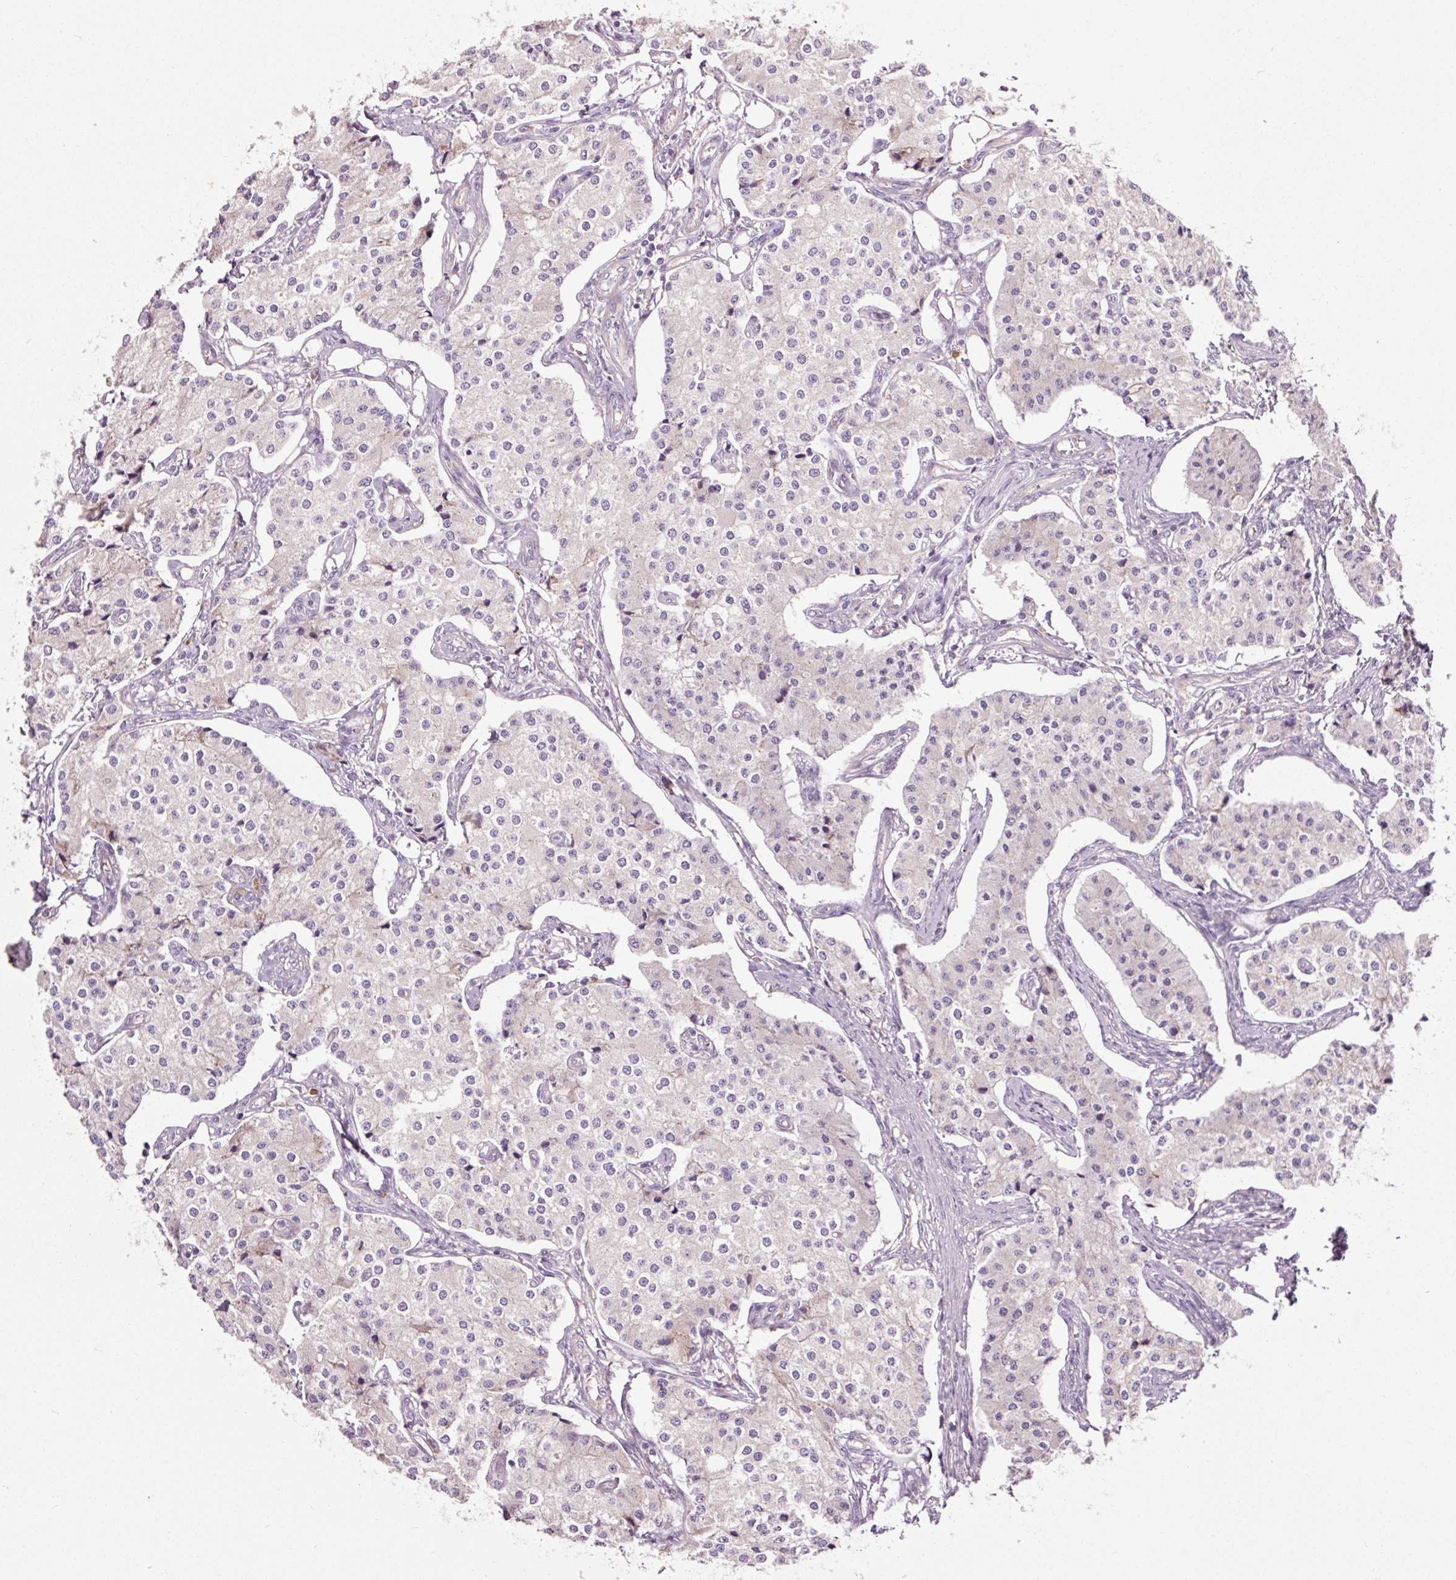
{"staining": {"intensity": "negative", "quantity": "none", "location": "none"}, "tissue": "carcinoid", "cell_type": "Tumor cells", "image_type": "cancer", "snomed": [{"axis": "morphology", "description": "Carcinoid, malignant, NOS"}, {"axis": "topography", "description": "Colon"}], "caption": "Immunohistochemistry (IHC) image of malignant carcinoid stained for a protein (brown), which displays no positivity in tumor cells.", "gene": "RPL10A", "patient": {"sex": "female", "age": 52}}